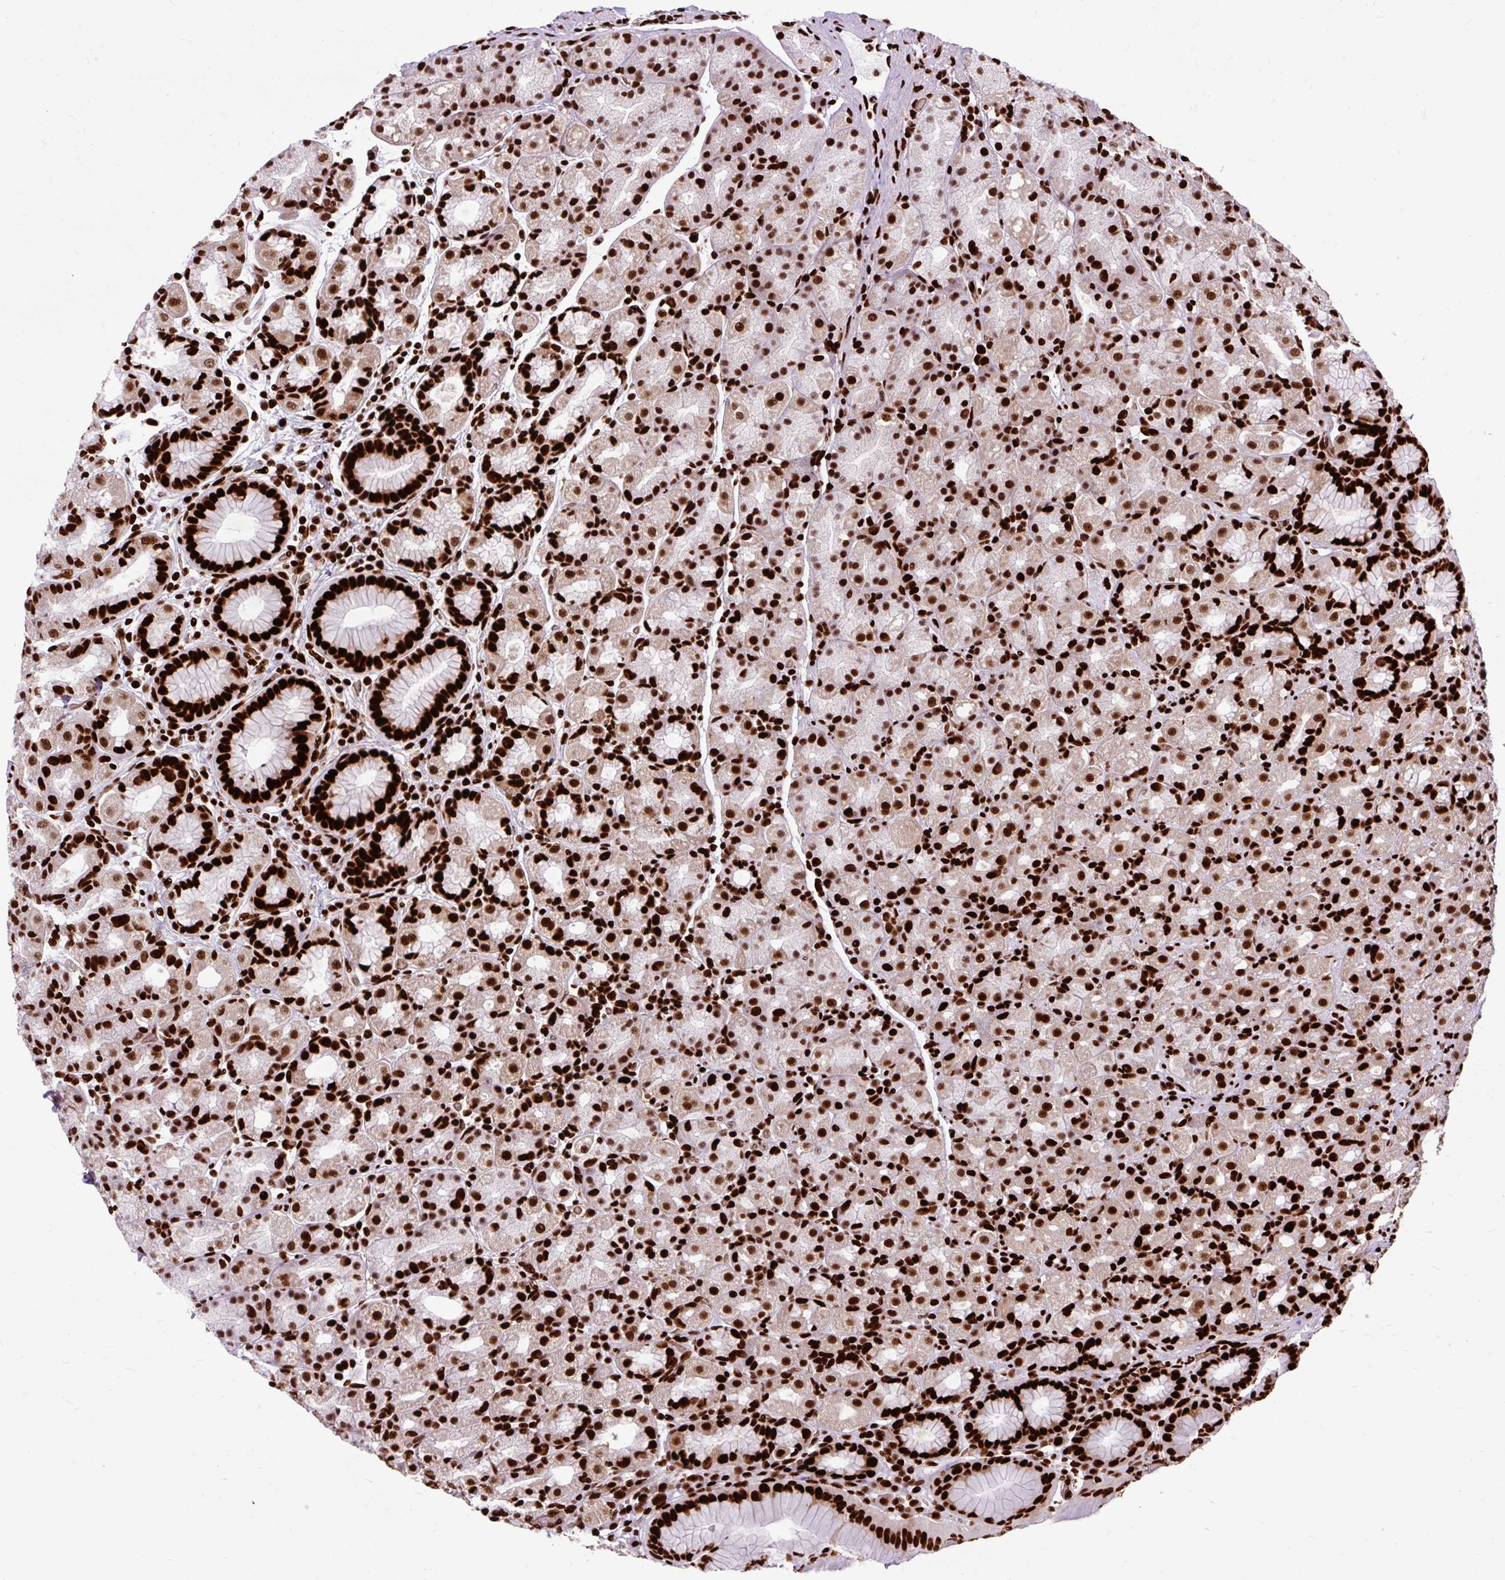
{"staining": {"intensity": "strong", "quantity": ">75%", "location": "nuclear"}, "tissue": "stomach", "cell_type": "Glandular cells", "image_type": "normal", "snomed": [{"axis": "morphology", "description": "Normal tissue, NOS"}, {"axis": "topography", "description": "Stomach, upper"}, {"axis": "topography", "description": "Stomach"}], "caption": "Normal stomach reveals strong nuclear expression in approximately >75% of glandular cells.", "gene": "FUS", "patient": {"sex": "male", "age": 68}}